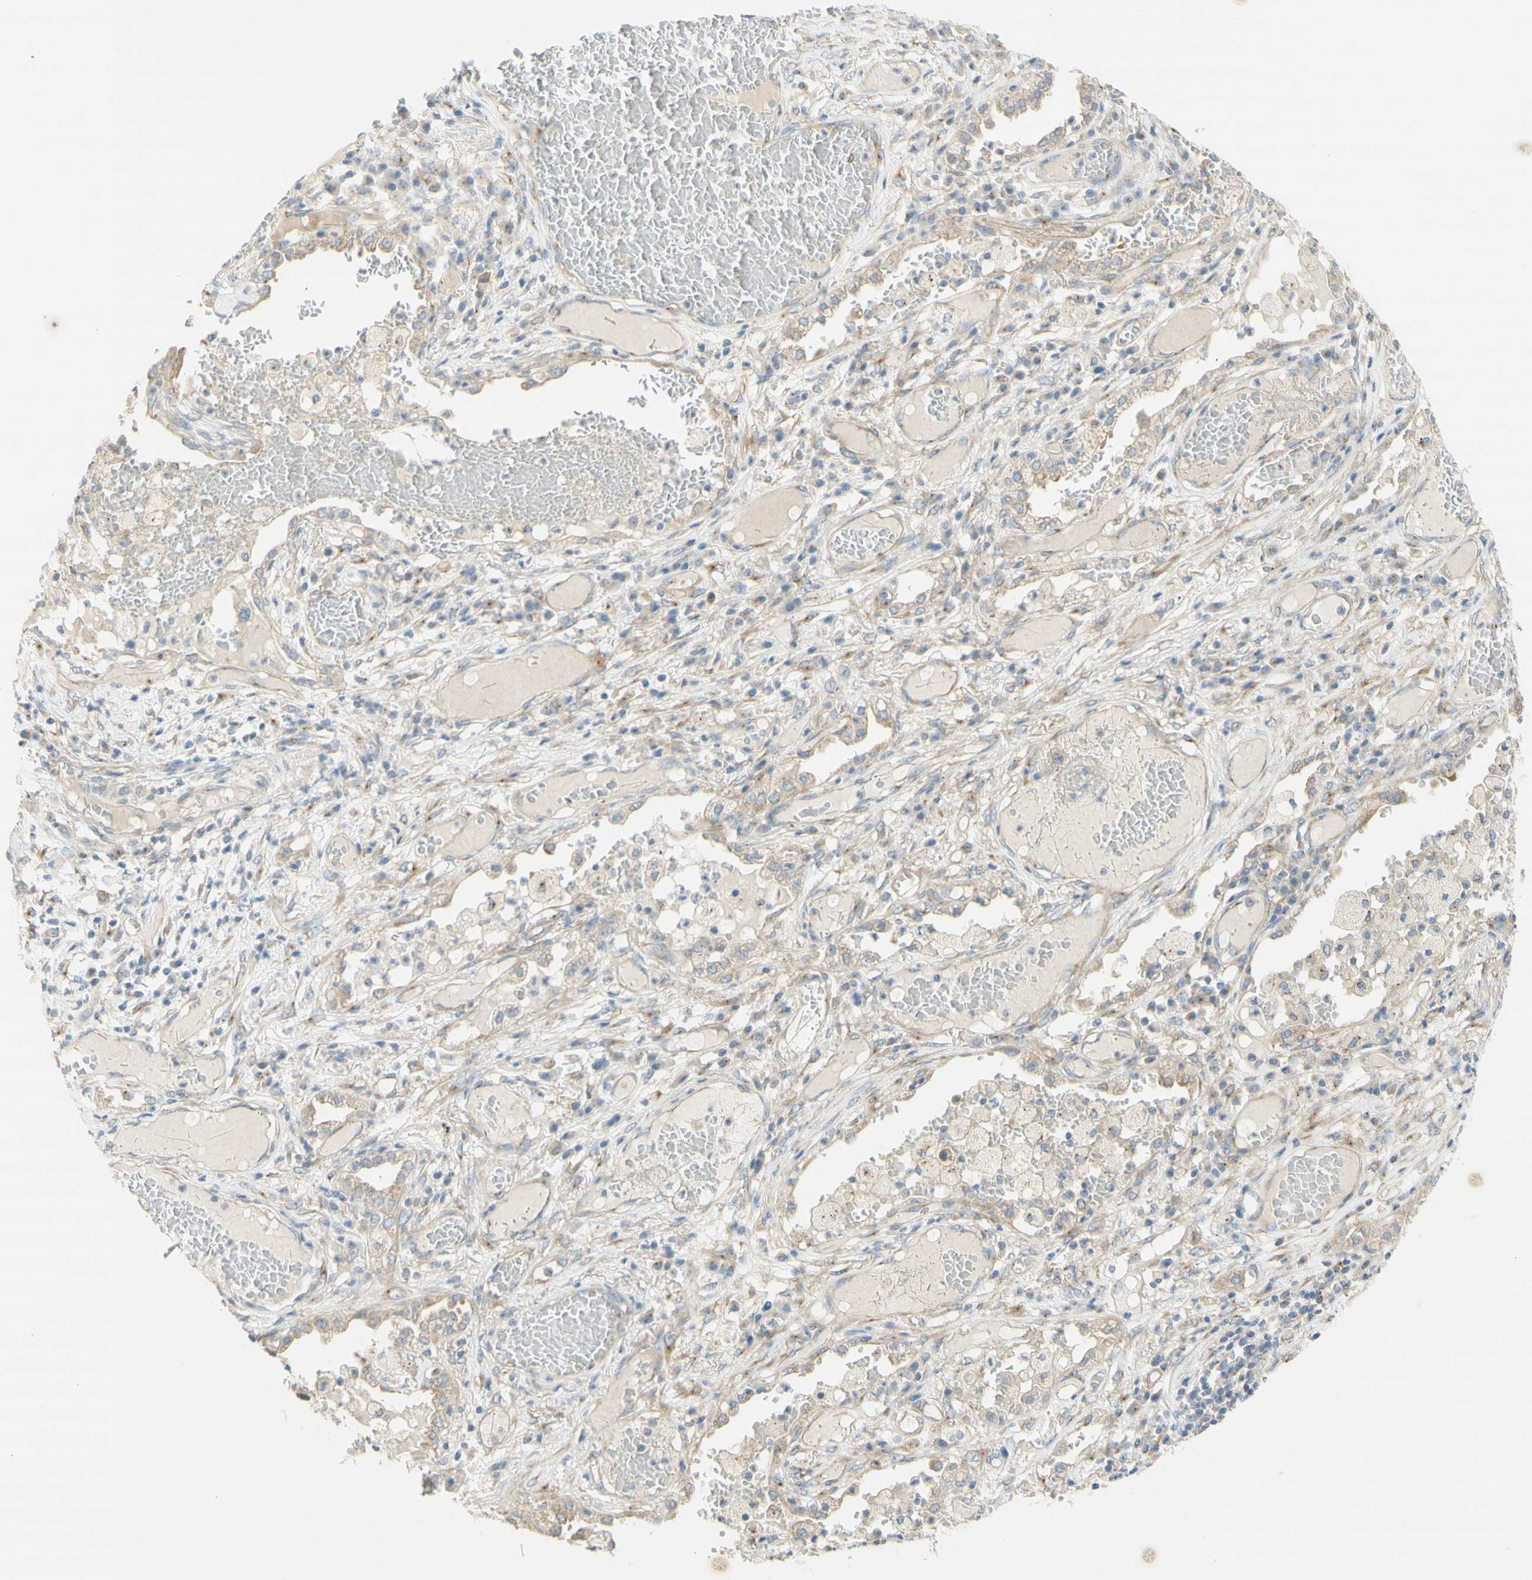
{"staining": {"intensity": "weak", "quantity": "<25%", "location": "cytoplasmic/membranous"}, "tissue": "lung cancer", "cell_type": "Tumor cells", "image_type": "cancer", "snomed": [{"axis": "morphology", "description": "Squamous cell carcinoma, NOS"}, {"axis": "topography", "description": "Lung"}], "caption": "Tumor cells show no significant protein expression in lung squamous cell carcinoma.", "gene": "DYNC1H1", "patient": {"sex": "male", "age": 71}}